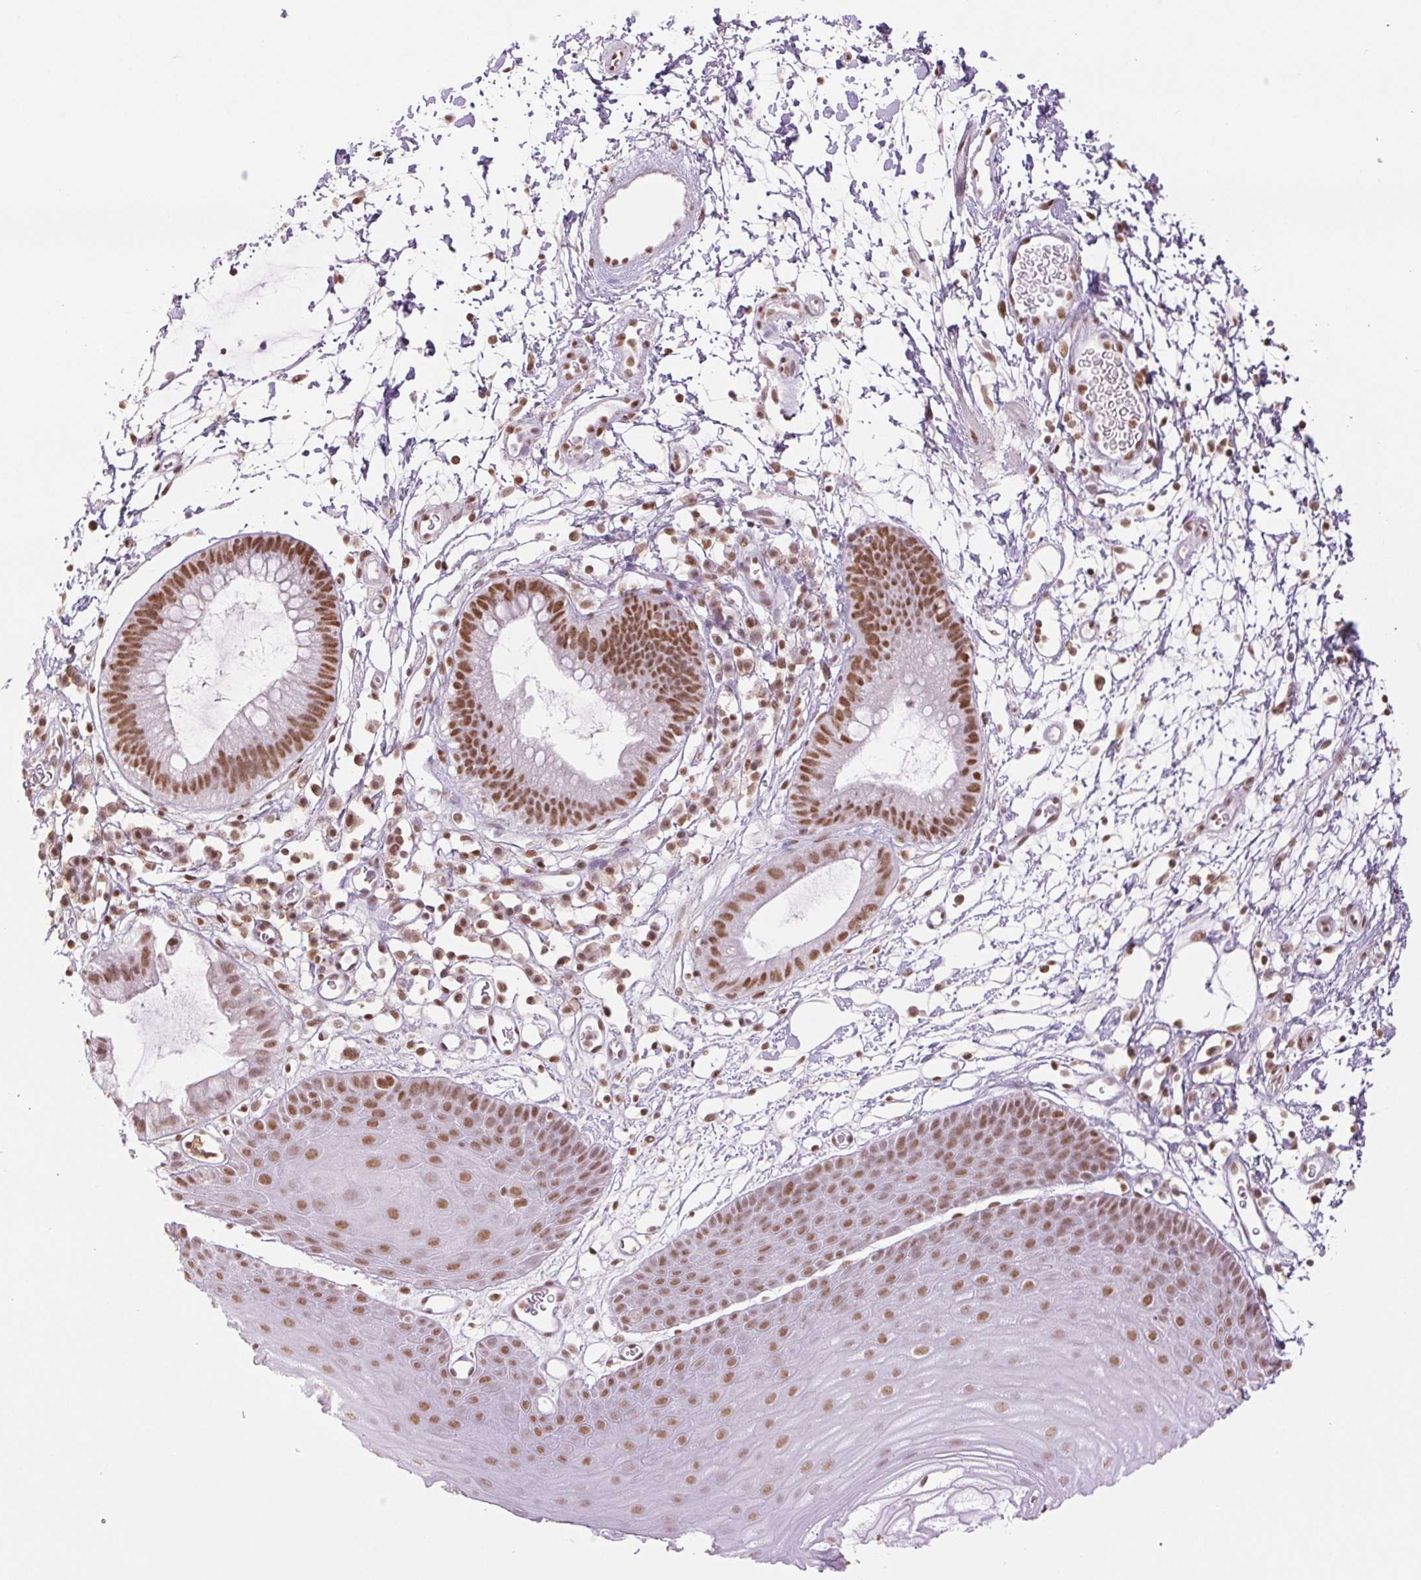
{"staining": {"intensity": "moderate", "quantity": ">75%", "location": "nuclear"}, "tissue": "skin", "cell_type": "Epidermal cells", "image_type": "normal", "snomed": [{"axis": "morphology", "description": "Normal tissue, NOS"}, {"axis": "topography", "description": "Anal"}], "caption": "Benign skin demonstrates moderate nuclear staining in about >75% of epidermal cells The protein of interest is stained brown, and the nuclei are stained in blue (DAB IHC with brightfield microscopy, high magnification)..", "gene": "ZFR2", "patient": {"sex": "male", "age": 53}}